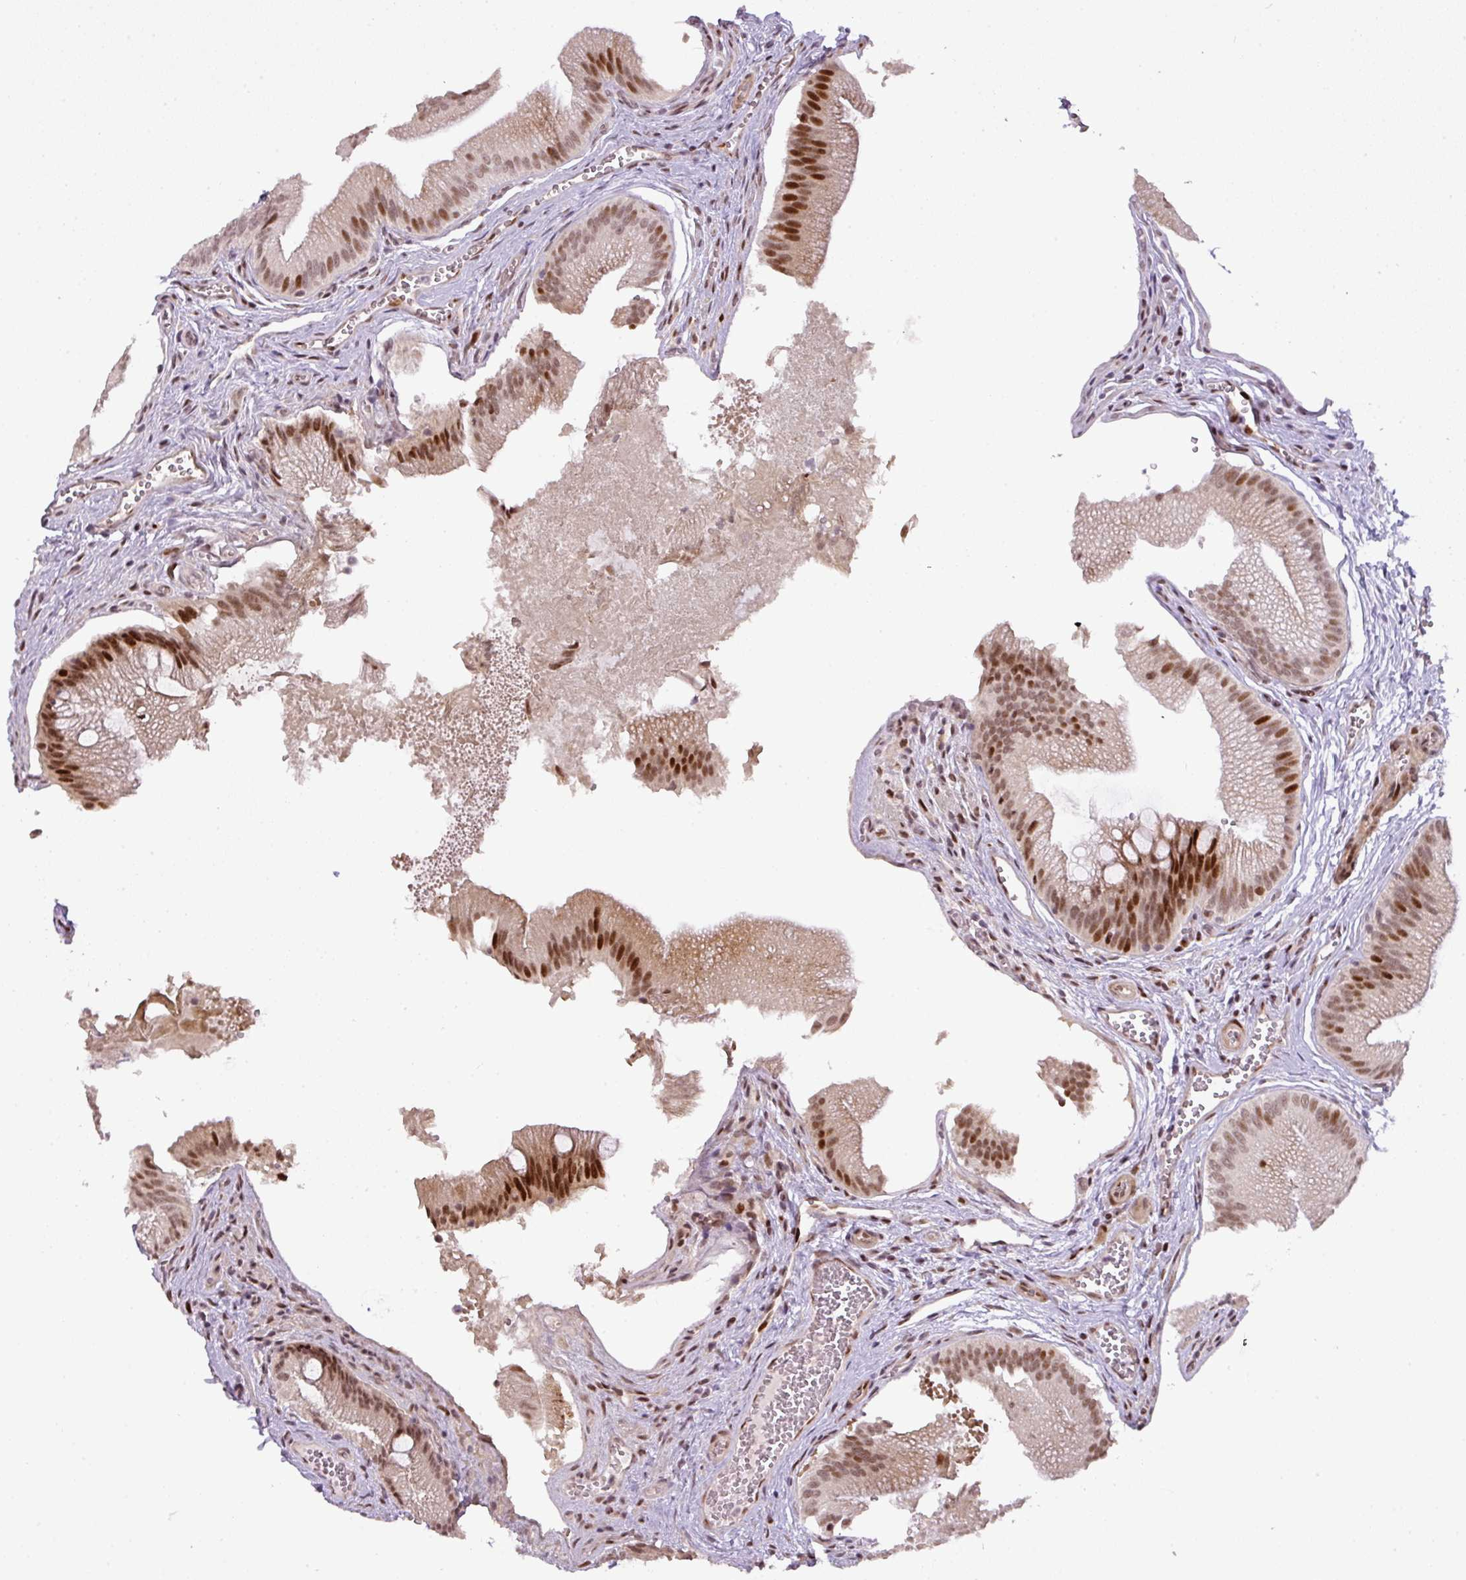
{"staining": {"intensity": "moderate", "quantity": ">75%", "location": "cytoplasmic/membranous,nuclear"}, "tissue": "gallbladder", "cell_type": "Glandular cells", "image_type": "normal", "snomed": [{"axis": "morphology", "description": "Normal tissue, NOS"}, {"axis": "topography", "description": "Gallbladder"}], "caption": "An image showing moderate cytoplasmic/membranous,nuclear expression in about >75% of glandular cells in unremarkable gallbladder, as visualized by brown immunohistochemical staining.", "gene": "MYSM1", "patient": {"sex": "male", "age": 17}}